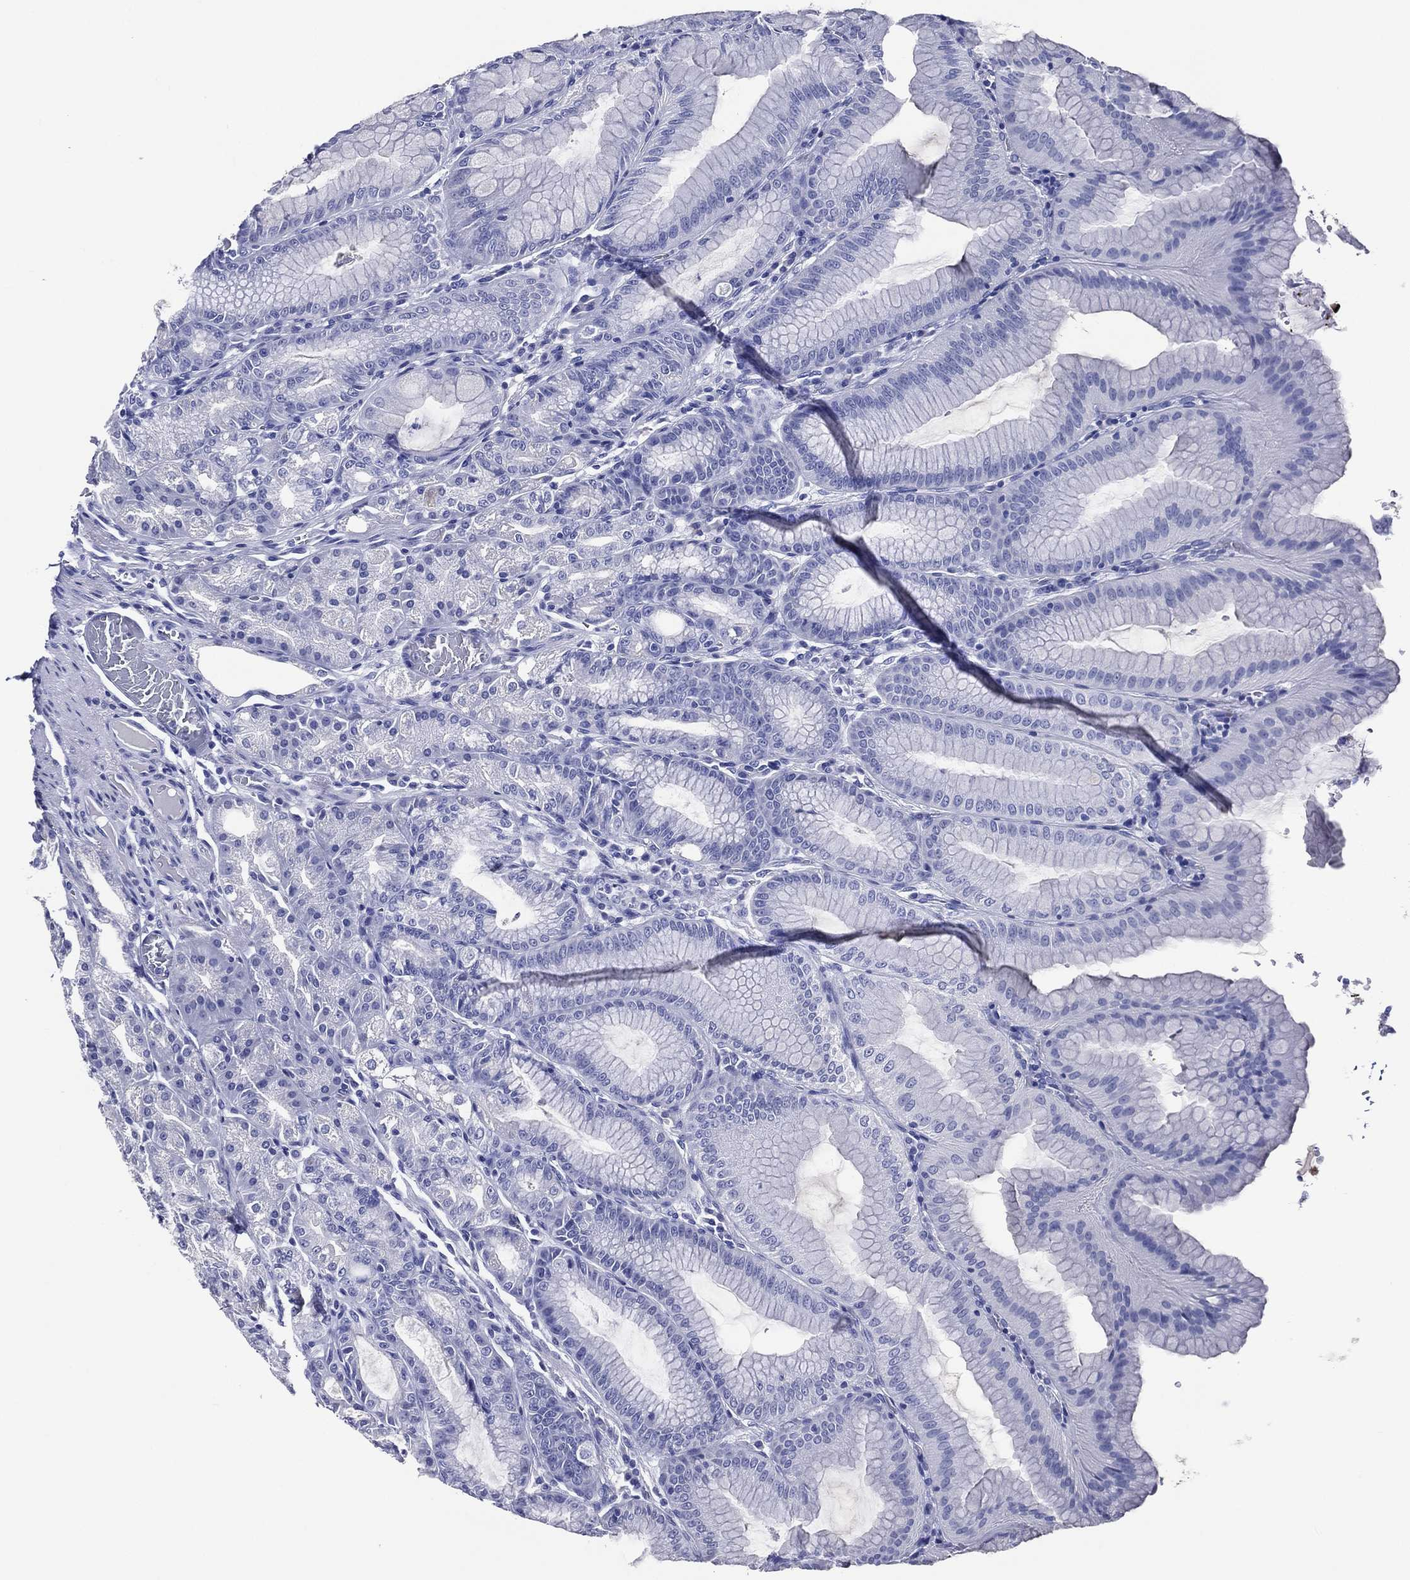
{"staining": {"intensity": "negative", "quantity": "none", "location": "none"}, "tissue": "stomach", "cell_type": "Glandular cells", "image_type": "normal", "snomed": [{"axis": "morphology", "description": "Normal tissue, NOS"}, {"axis": "topography", "description": "Stomach"}], "caption": "There is no significant staining in glandular cells of stomach.", "gene": "ACE2", "patient": {"sex": "male", "age": 71}}